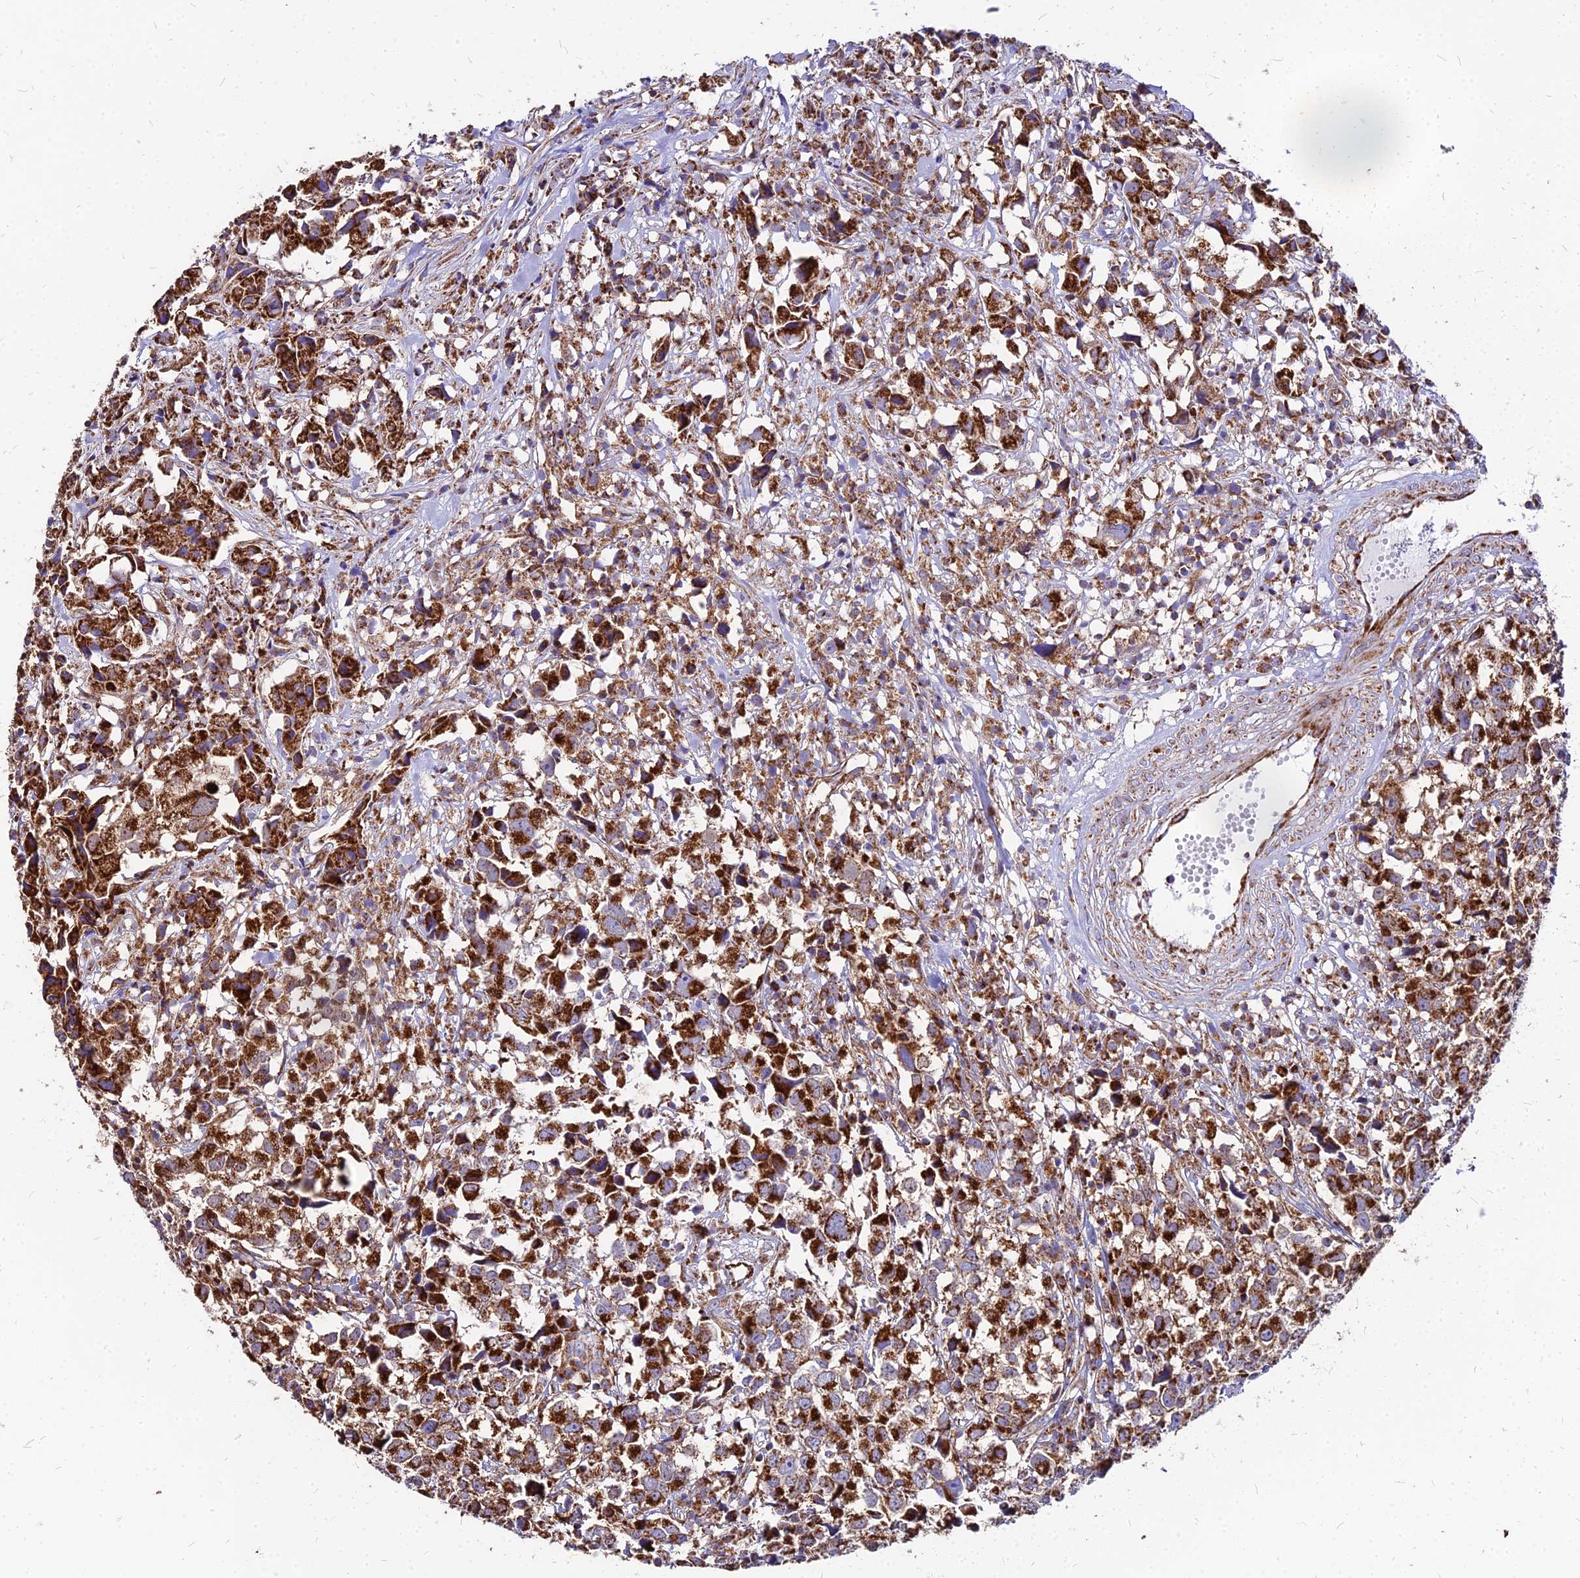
{"staining": {"intensity": "strong", "quantity": ">75%", "location": "cytoplasmic/membranous"}, "tissue": "urothelial cancer", "cell_type": "Tumor cells", "image_type": "cancer", "snomed": [{"axis": "morphology", "description": "Urothelial carcinoma, High grade"}, {"axis": "topography", "description": "Urinary bladder"}], "caption": "An image of human urothelial carcinoma (high-grade) stained for a protein shows strong cytoplasmic/membranous brown staining in tumor cells.", "gene": "DLD", "patient": {"sex": "female", "age": 75}}